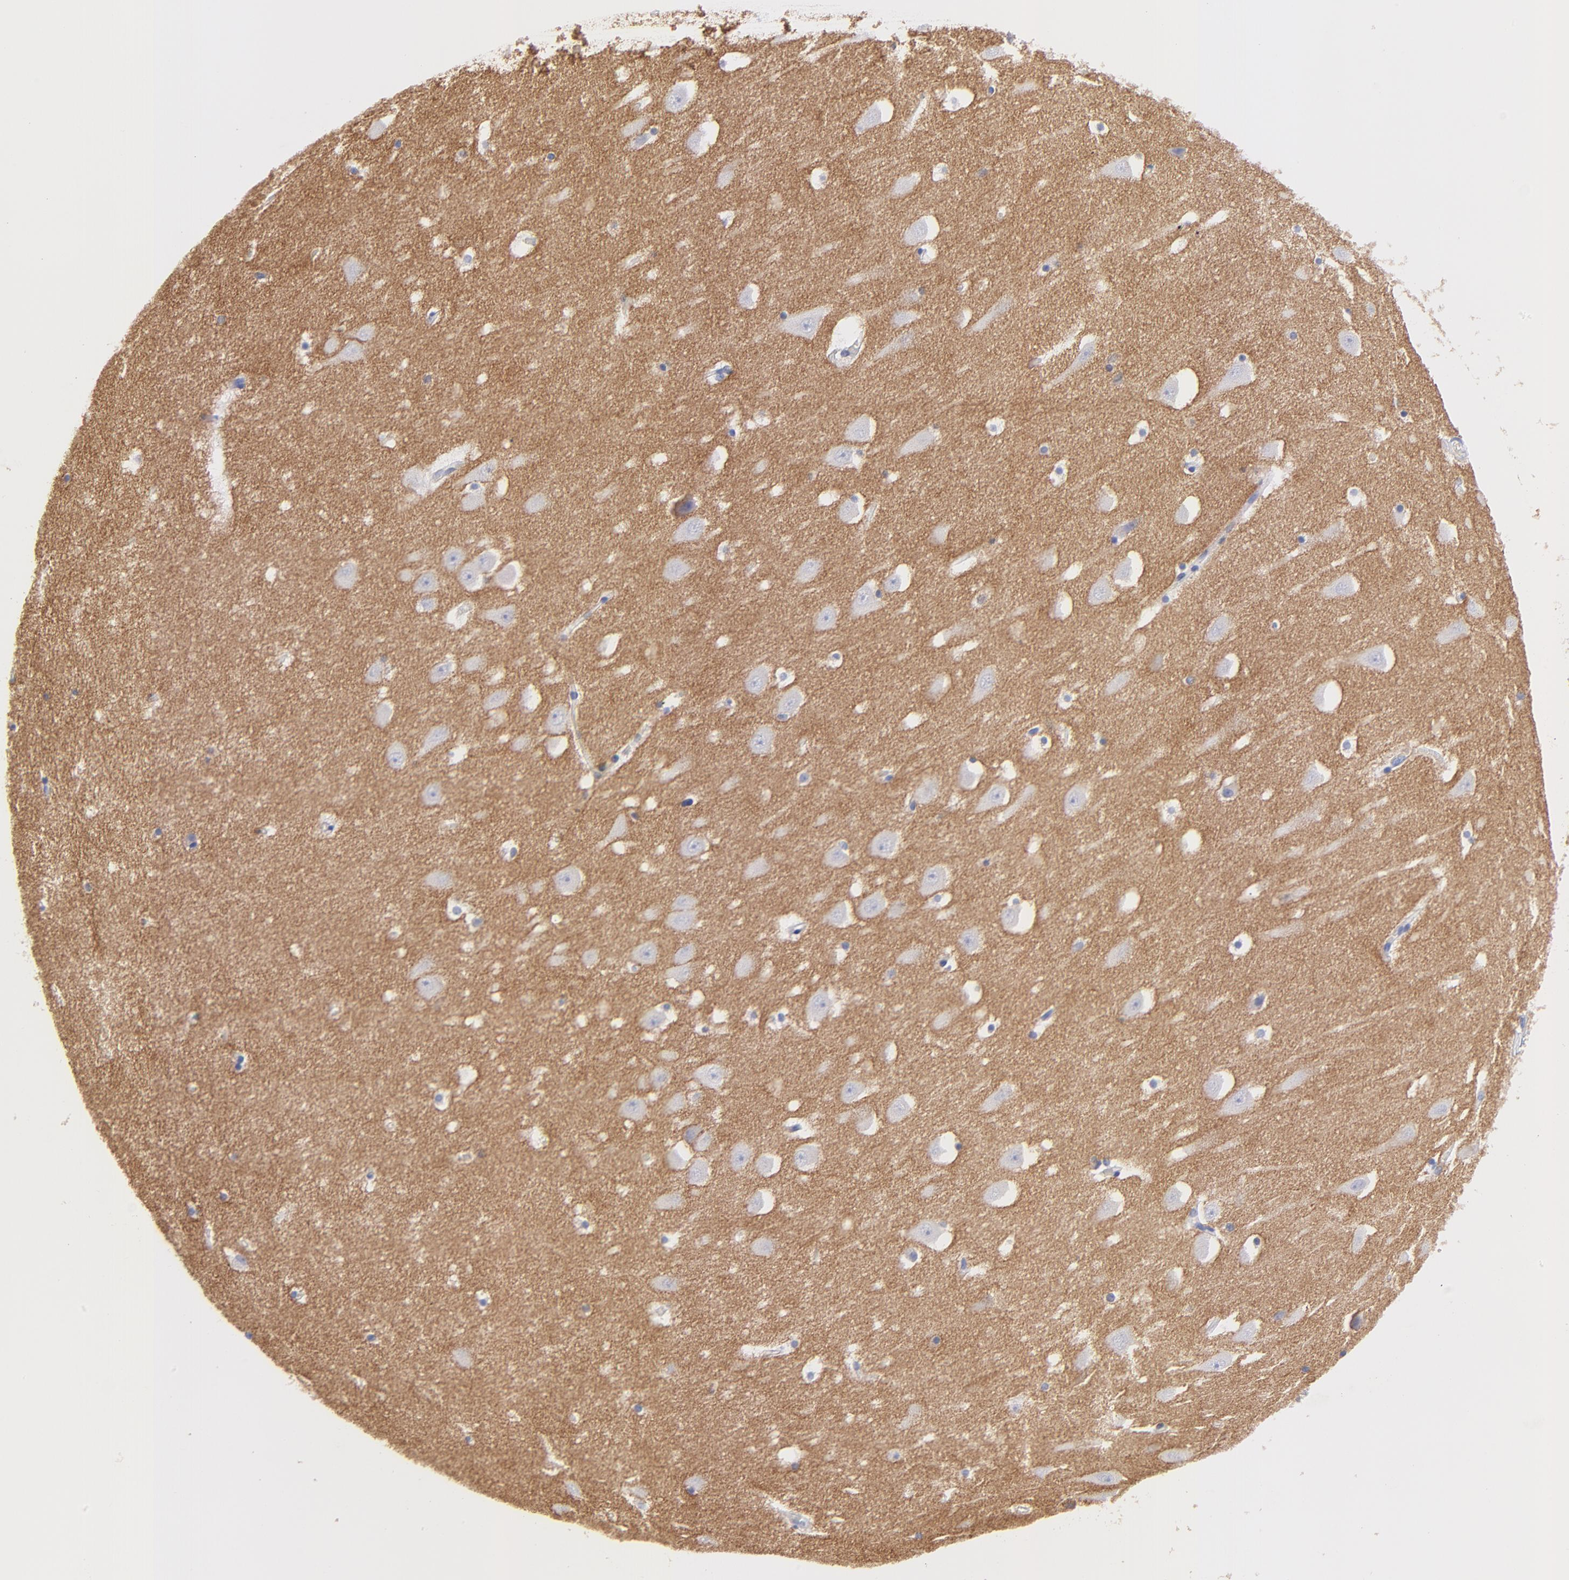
{"staining": {"intensity": "negative", "quantity": "none", "location": "none"}, "tissue": "hippocampus", "cell_type": "Glial cells", "image_type": "normal", "snomed": [{"axis": "morphology", "description": "Normal tissue, NOS"}, {"axis": "topography", "description": "Hippocampus"}], "caption": "Immunohistochemistry (IHC) photomicrograph of unremarkable hippocampus: human hippocampus stained with DAB demonstrates no significant protein positivity in glial cells.", "gene": "HORMAD2", "patient": {"sex": "male", "age": 45}}